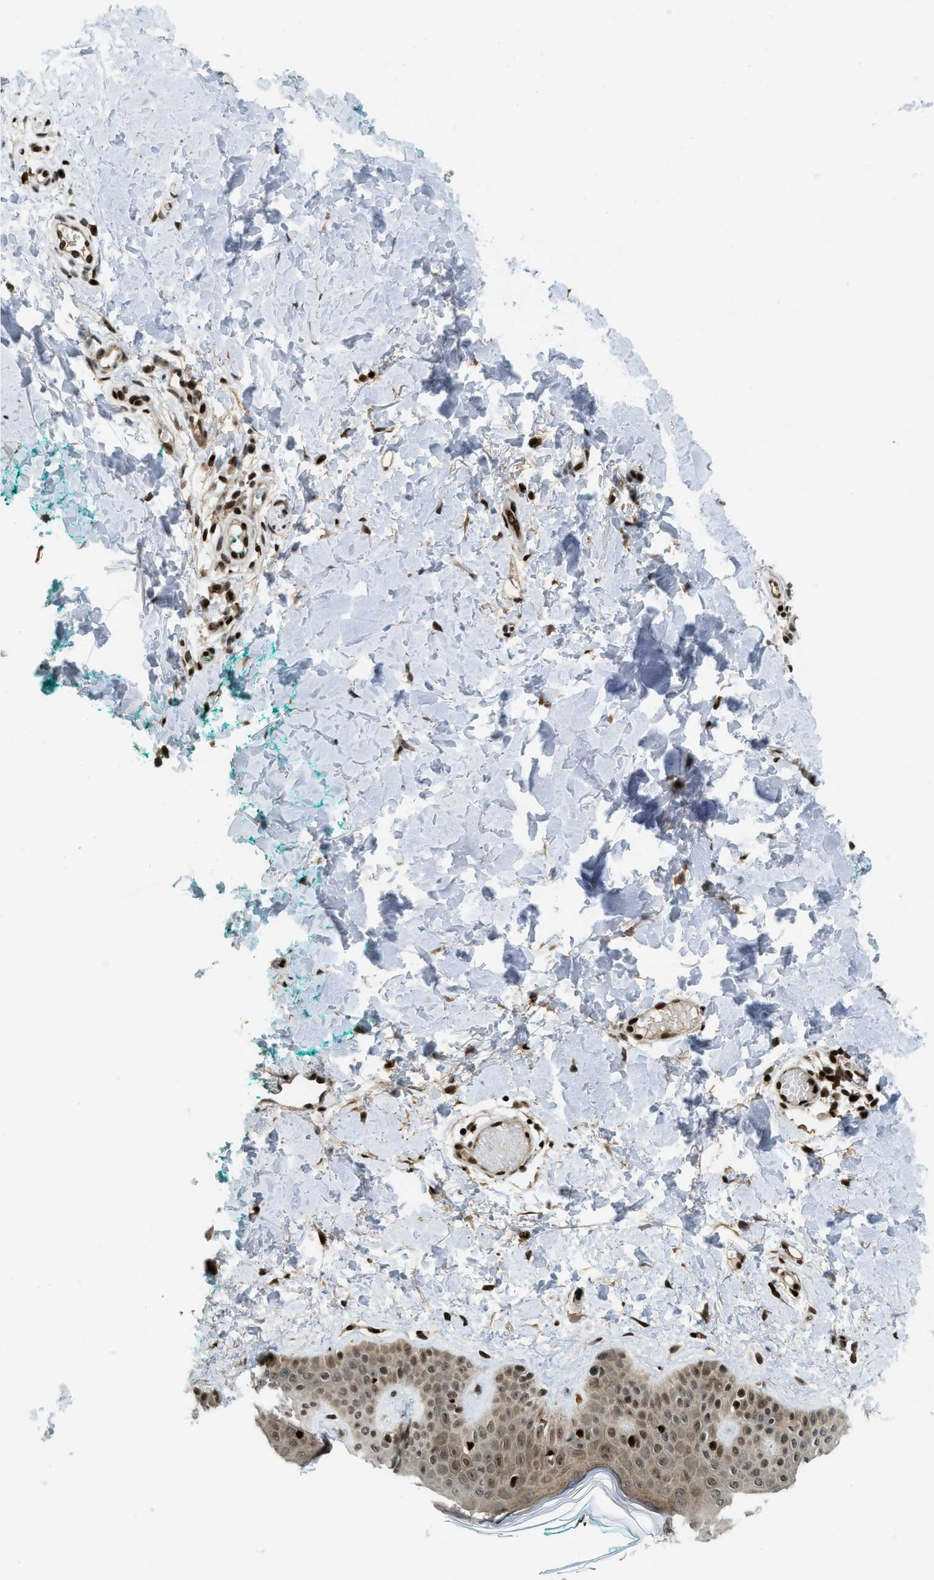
{"staining": {"intensity": "strong", "quantity": ">75%", "location": "nuclear"}, "tissue": "skin", "cell_type": "Fibroblasts", "image_type": "normal", "snomed": [{"axis": "morphology", "description": "Normal tissue, NOS"}, {"axis": "topography", "description": "Skin"}], "caption": "Fibroblasts reveal strong nuclear positivity in about >75% of cells in unremarkable skin. The staining was performed using DAB, with brown indicating positive protein expression. Nuclei are stained blue with hematoxylin.", "gene": "RFX5", "patient": {"sex": "male", "age": 30}}